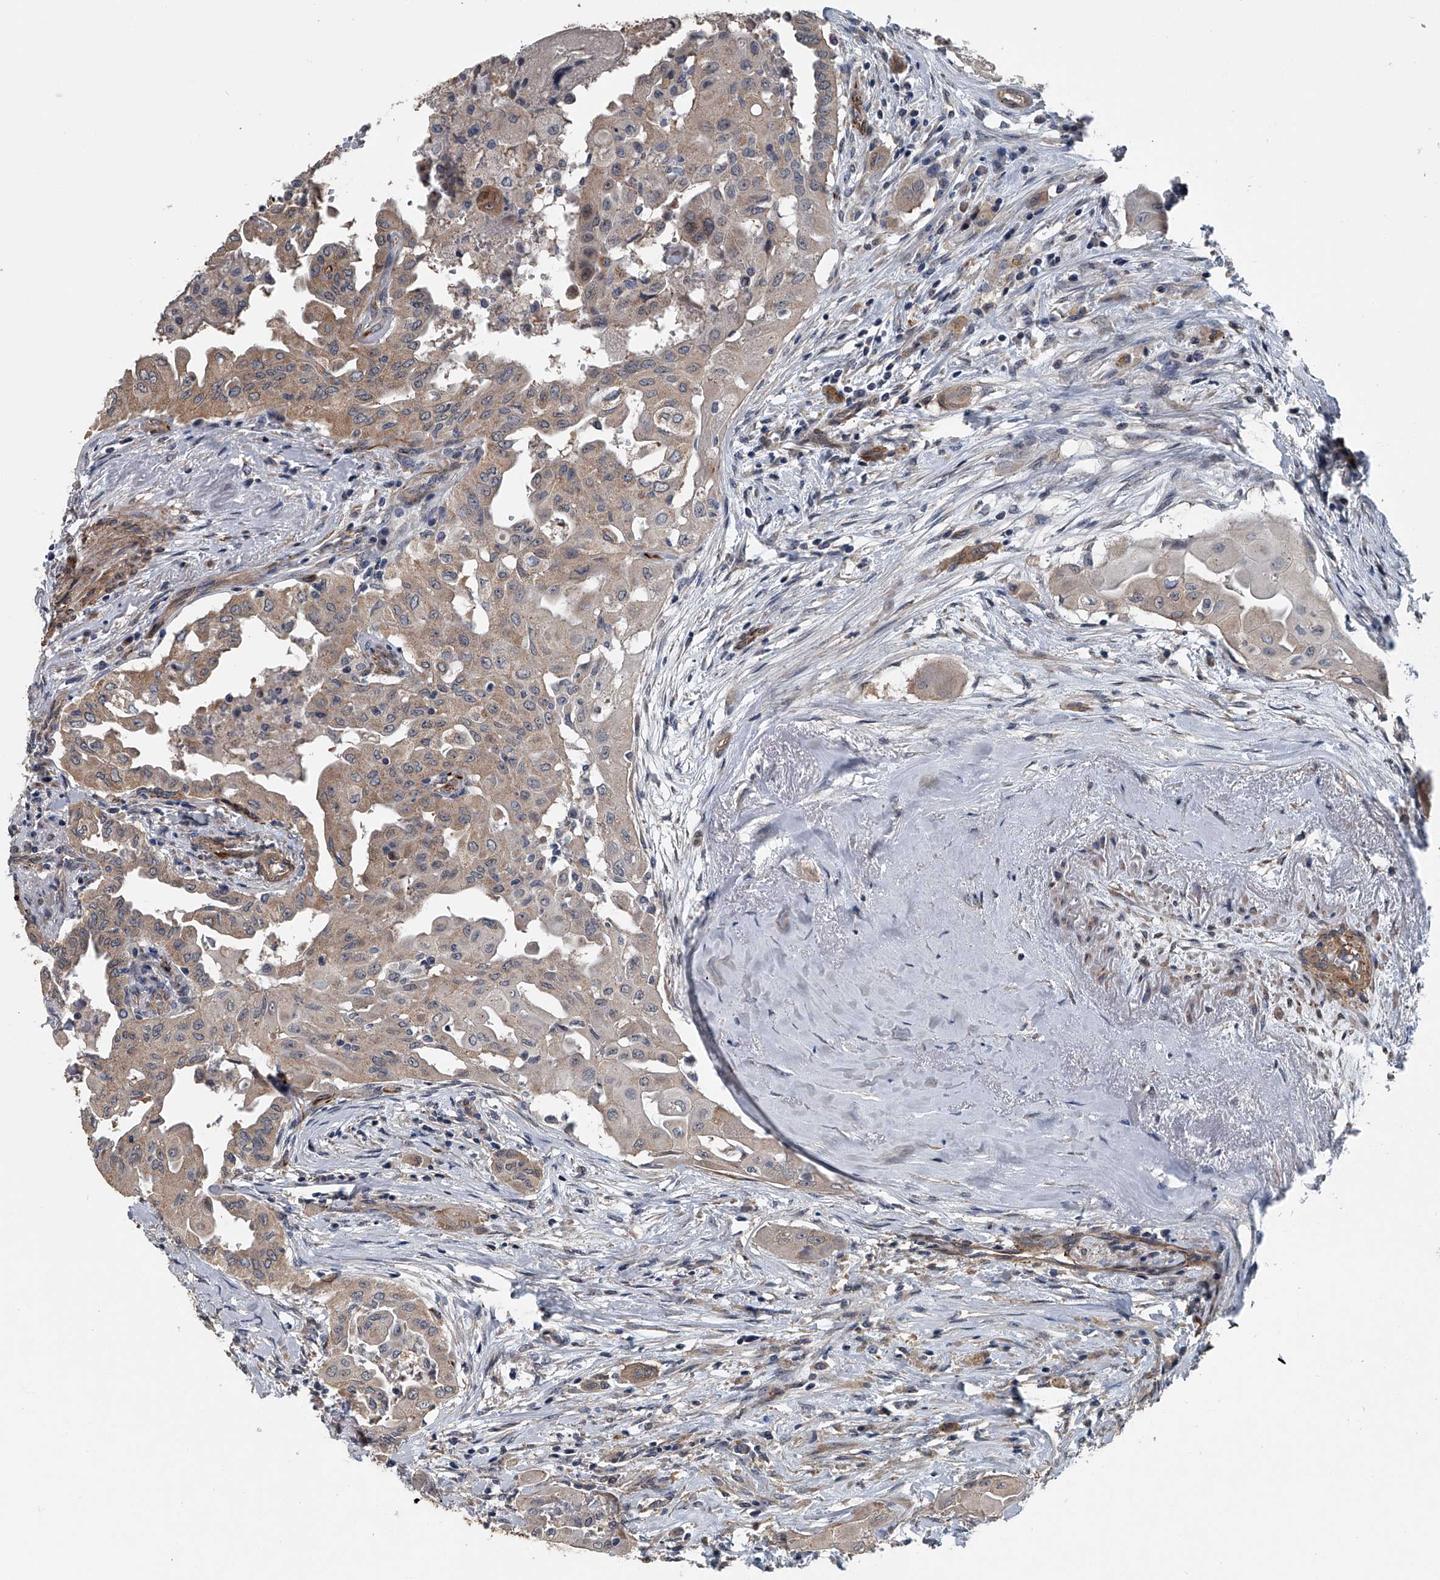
{"staining": {"intensity": "weak", "quantity": "25%-75%", "location": "cytoplasmic/membranous"}, "tissue": "thyroid cancer", "cell_type": "Tumor cells", "image_type": "cancer", "snomed": [{"axis": "morphology", "description": "Papillary adenocarcinoma, NOS"}, {"axis": "topography", "description": "Thyroid gland"}], "caption": "Papillary adenocarcinoma (thyroid) stained with DAB (3,3'-diaminobenzidine) IHC shows low levels of weak cytoplasmic/membranous expression in about 25%-75% of tumor cells. The protein of interest is shown in brown color, while the nuclei are stained blue.", "gene": "LDLRAD2", "patient": {"sex": "female", "age": 59}}